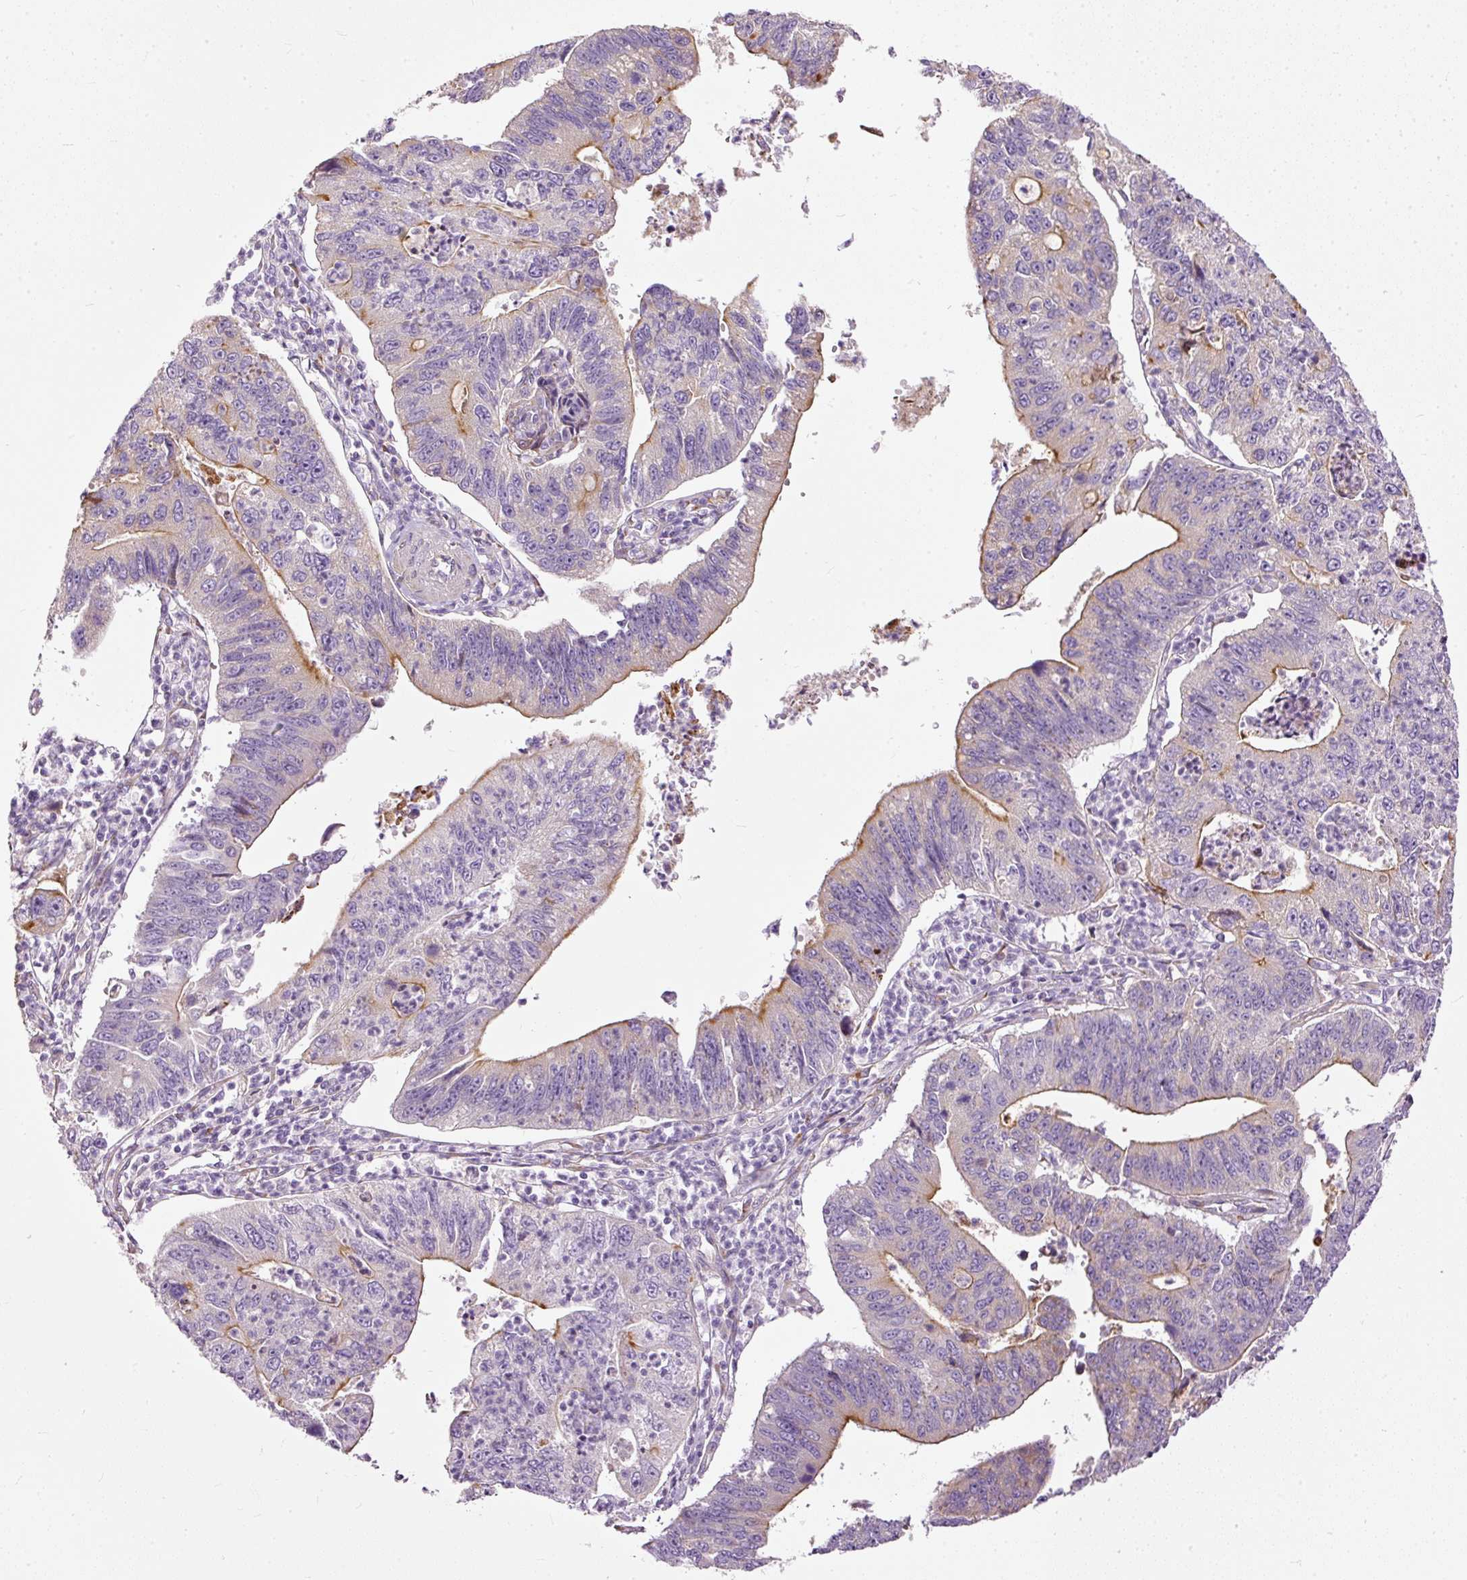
{"staining": {"intensity": "moderate", "quantity": "25%-75%", "location": "cytoplasmic/membranous"}, "tissue": "stomach cancer", "cell_type": "Tumor cells", "image_type": "cancer", "snomed": [{"axis": "morphology", "description": "Adenocarcinoma, NOS"}, {"axis": "topography", "description": "Stomach"}], "caption": "Tumor cells show moderate cytoplasmic/membranous staining in approximately 25%-75% of cells in stomach cancer (adenocarcinoma). (DAB (3,3'-diaminobenzidine) IHC with brightfield microscopy, high magnification).", "gene": "PAQR9", "patient": {"sex": "male", "age": 59}}